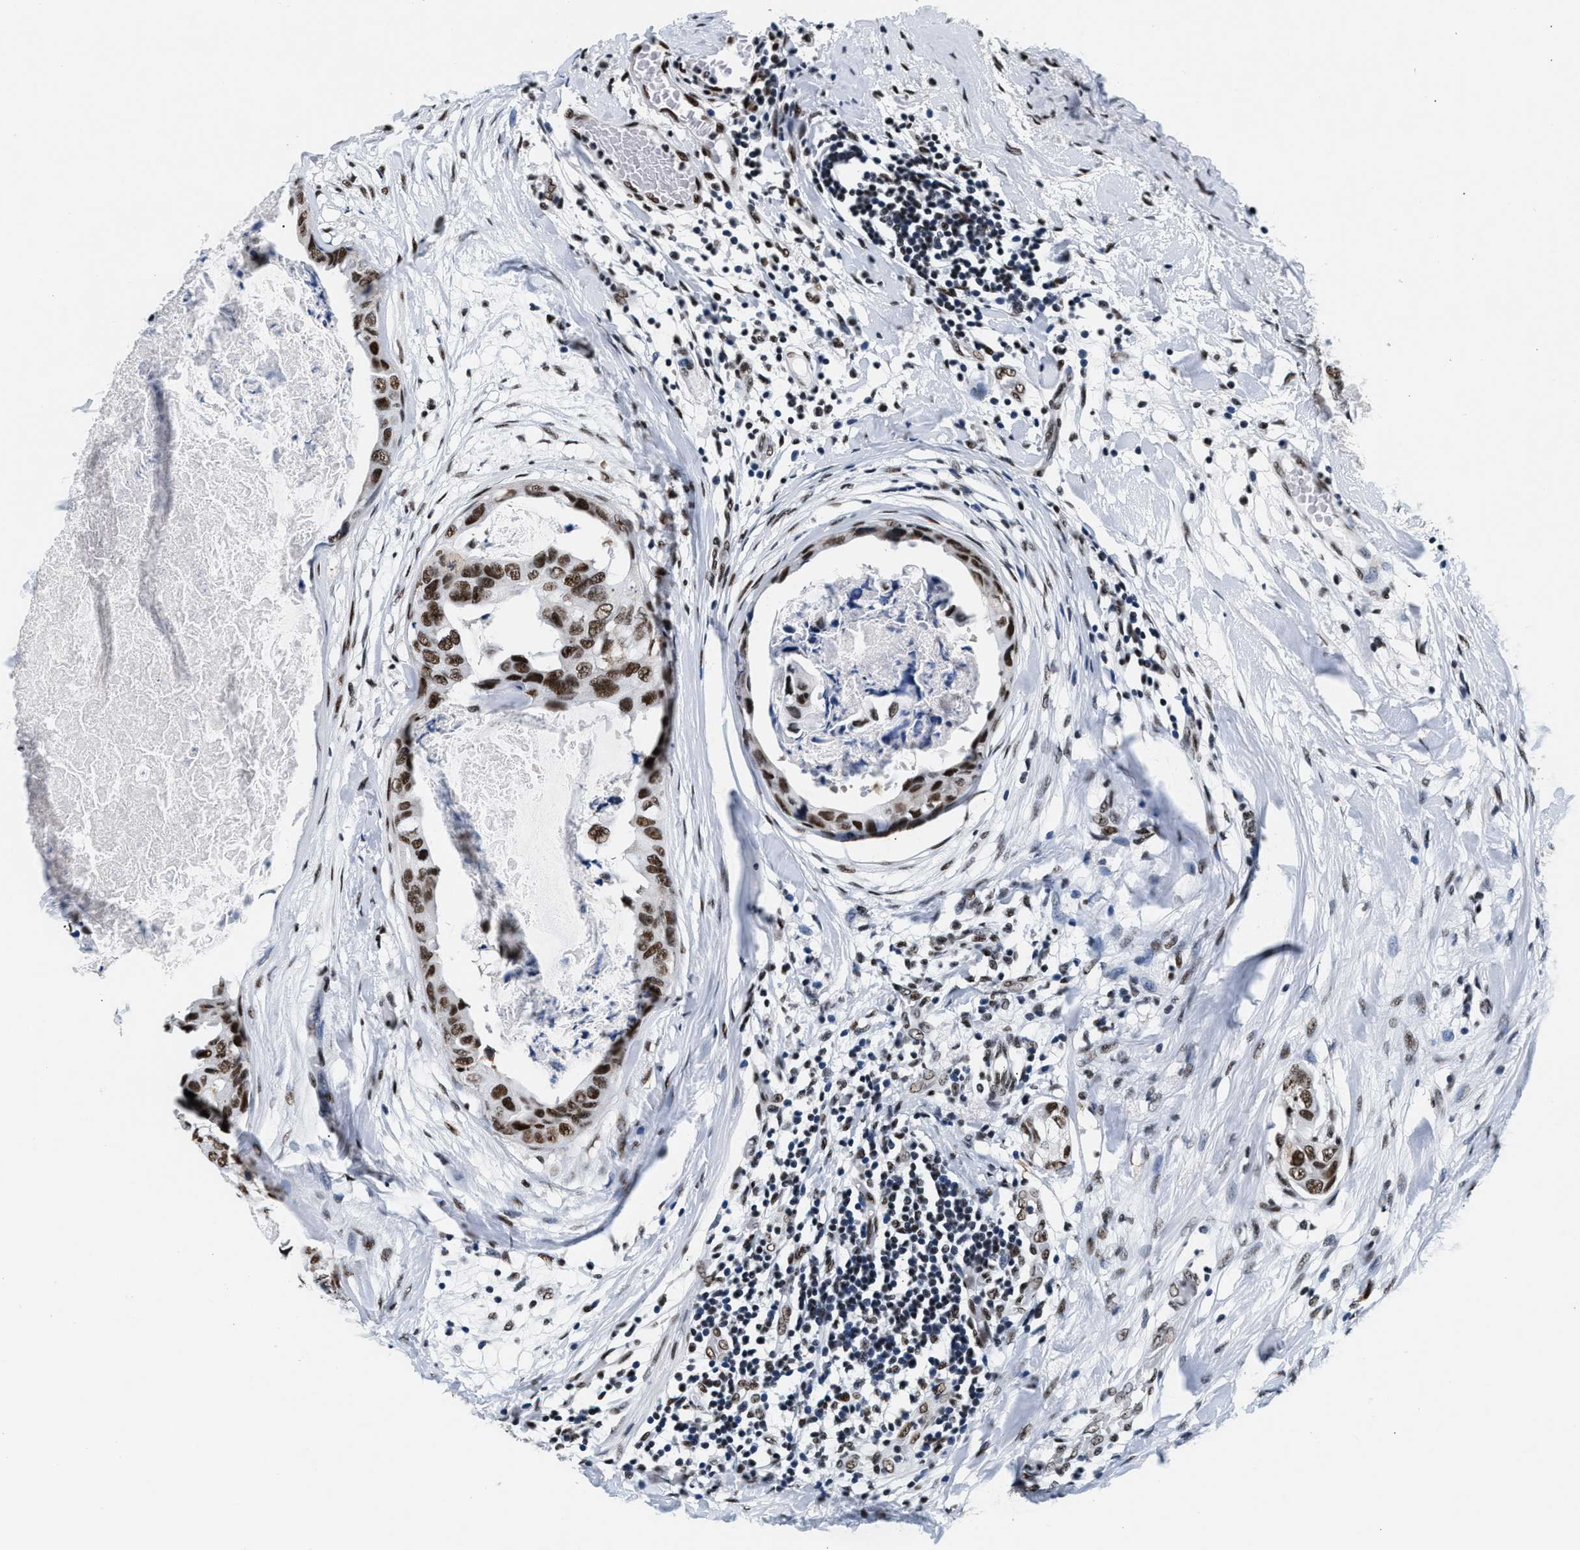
{"staining": {"intensity": "strong", "quantity": ">75%", "location": "nuclear"}, "tissue": "breast cancer", "cell_type": "Tumor cells", "image_type": "cancer", "snomed": [{"axis": "morphology", "description": "Duct carcinoma"}, {"axis": "topography", "description": "Breast"}], "caption": "The micrograph exhibits immunohistochemical staining of breast cancer. There is strong nuclear expression is appreciated in about >75% of tumor cells.", "gene": "RAD50", "patient": {"sex": "female", "age": 40}}